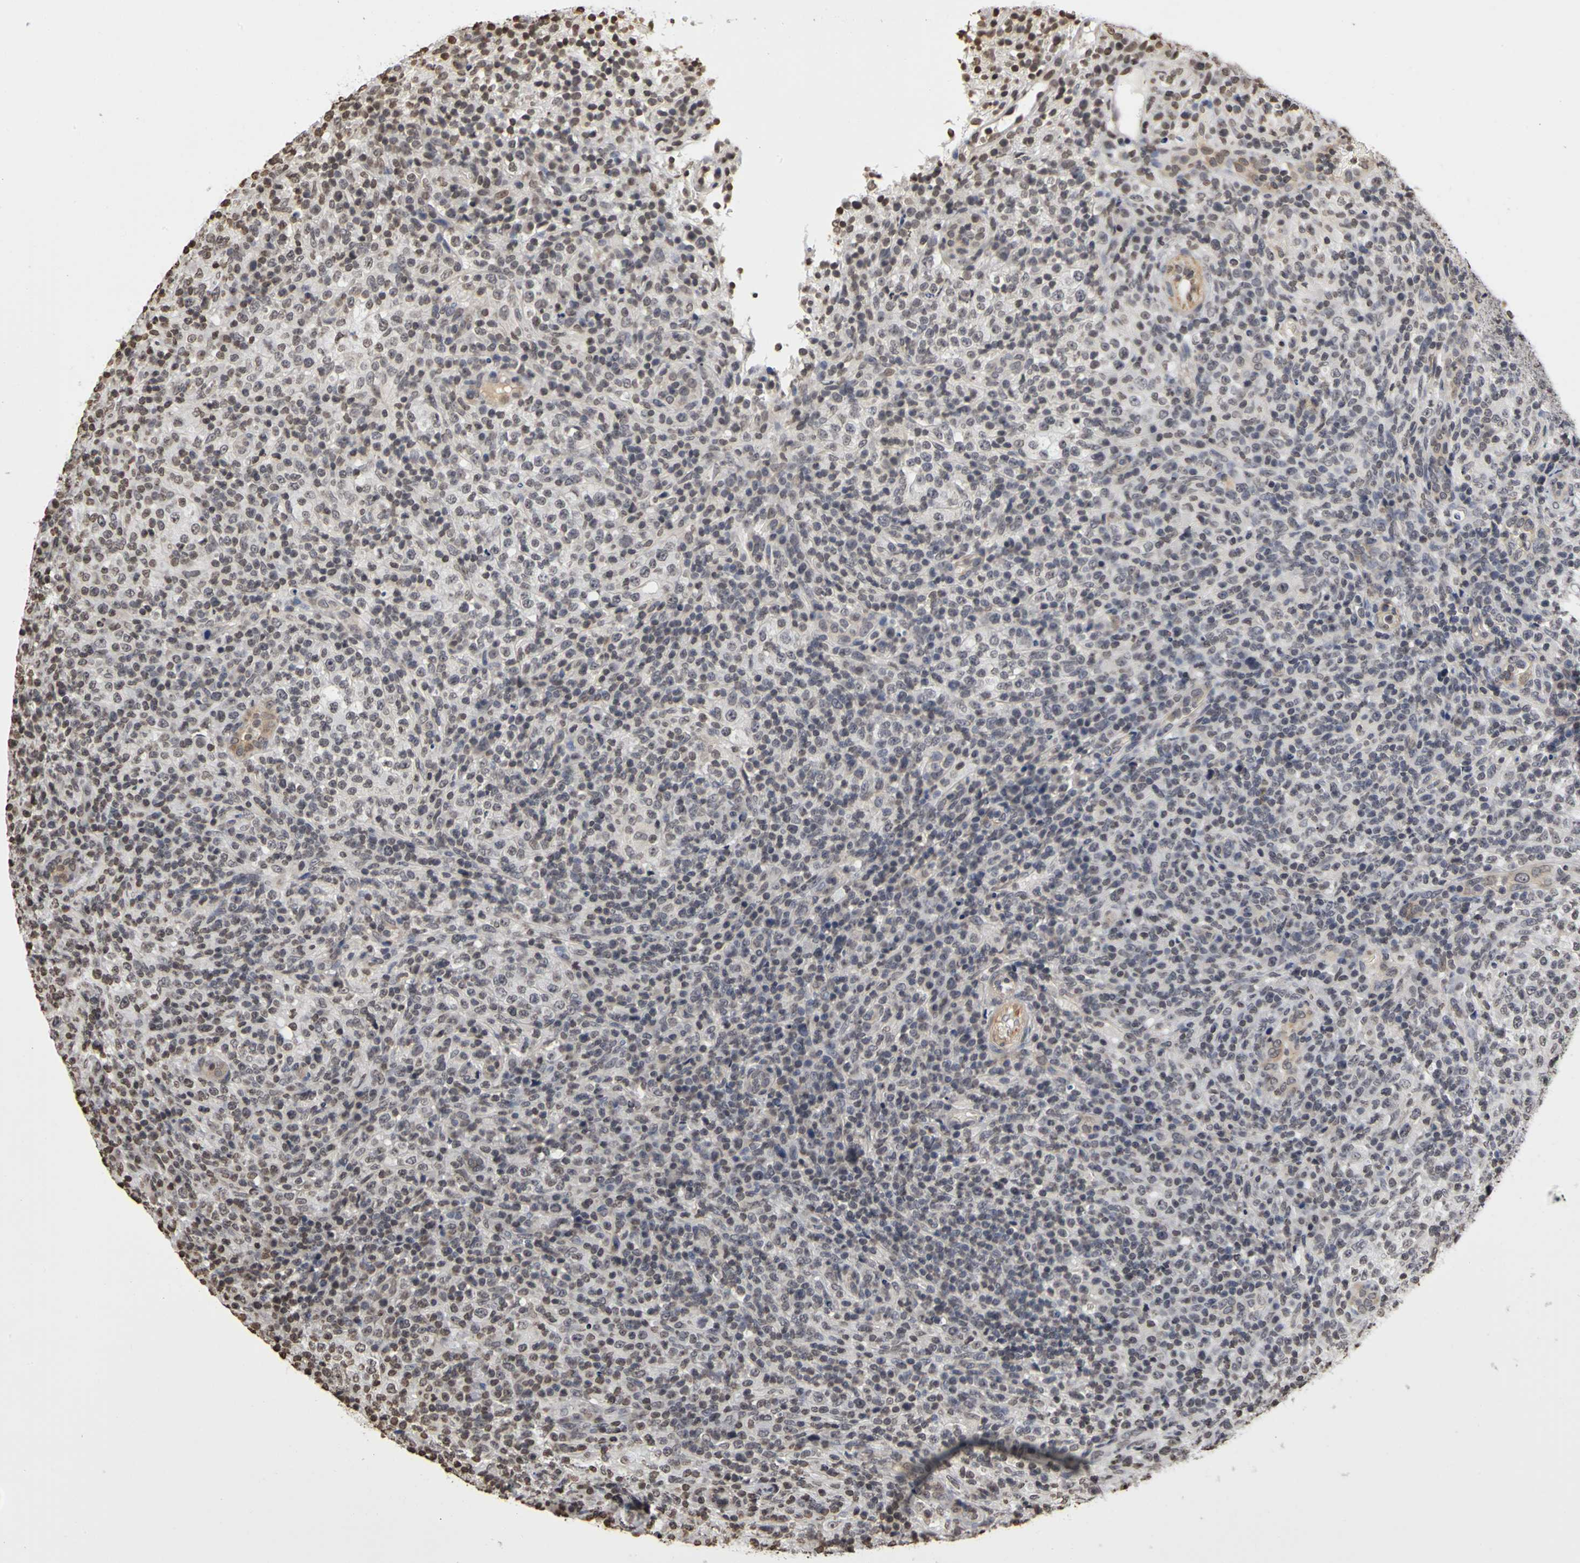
{"staining": {"intensity": "weak", "quantity": "<25%", "location": "nuclear"}, "tissue": "lymphoma", "cell_type": "Tumor cells", "image_type": "cancer", "snomed": [{"axis": "morphology", "description": "Malignant lymphoma, non-Hodgkin's type, High grade"}, {"axis": "topography", "description": "Lymph node"}], "caption": "Immunohistochemical staining of human high-grade malignant lymphoma, non-Hodgkin's type demonstrates no significant positivity in tumor cells.", "gene": "ERCC2", "patient": {"sex": "female", "age": 76}}